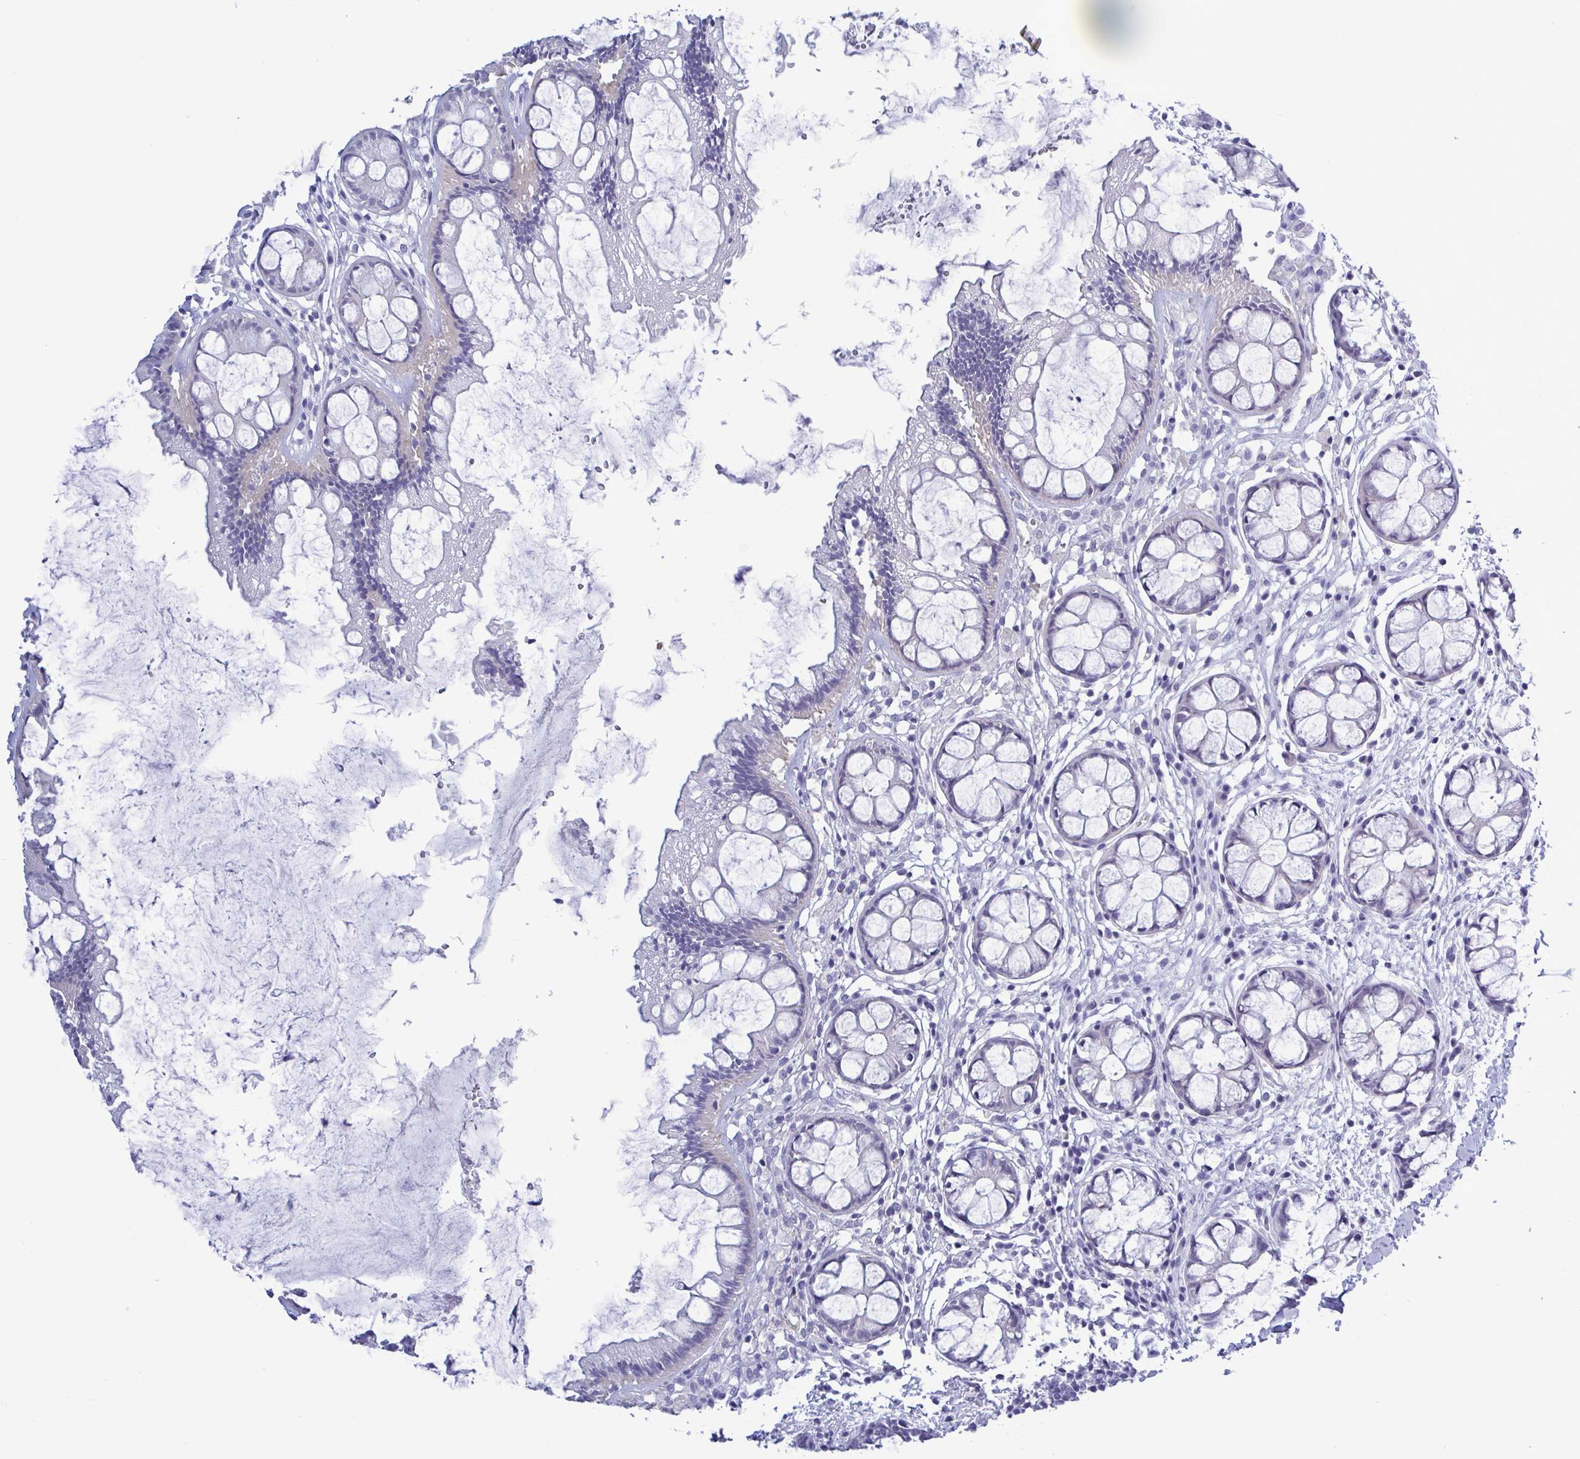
{"staining": {"intensity": "negative", "quantity": "none", "location": "none"}, "tissue": "rectum", "cell_type": "Glandular cells", "image_type": "normal", "snomed": [{"axis": "morphology", "description": "Normal tissue, NOS"}, {"axis": "topography", "description": "Rectum"}], "caption": "DAB (3,3'-diaminobenzidine) immunohistochemical staining of benign human rectum exhibits no significant positivity in glandular cells. The staining was performed using DAB (3,3'-diaminobenzidine) to visualize the protein expression in brown, while the nuclei were stained in blue with hematoxylin (Magnification: 20x).", "gene": "TEX12", "patient": {"sex": "female", "age": 62}}